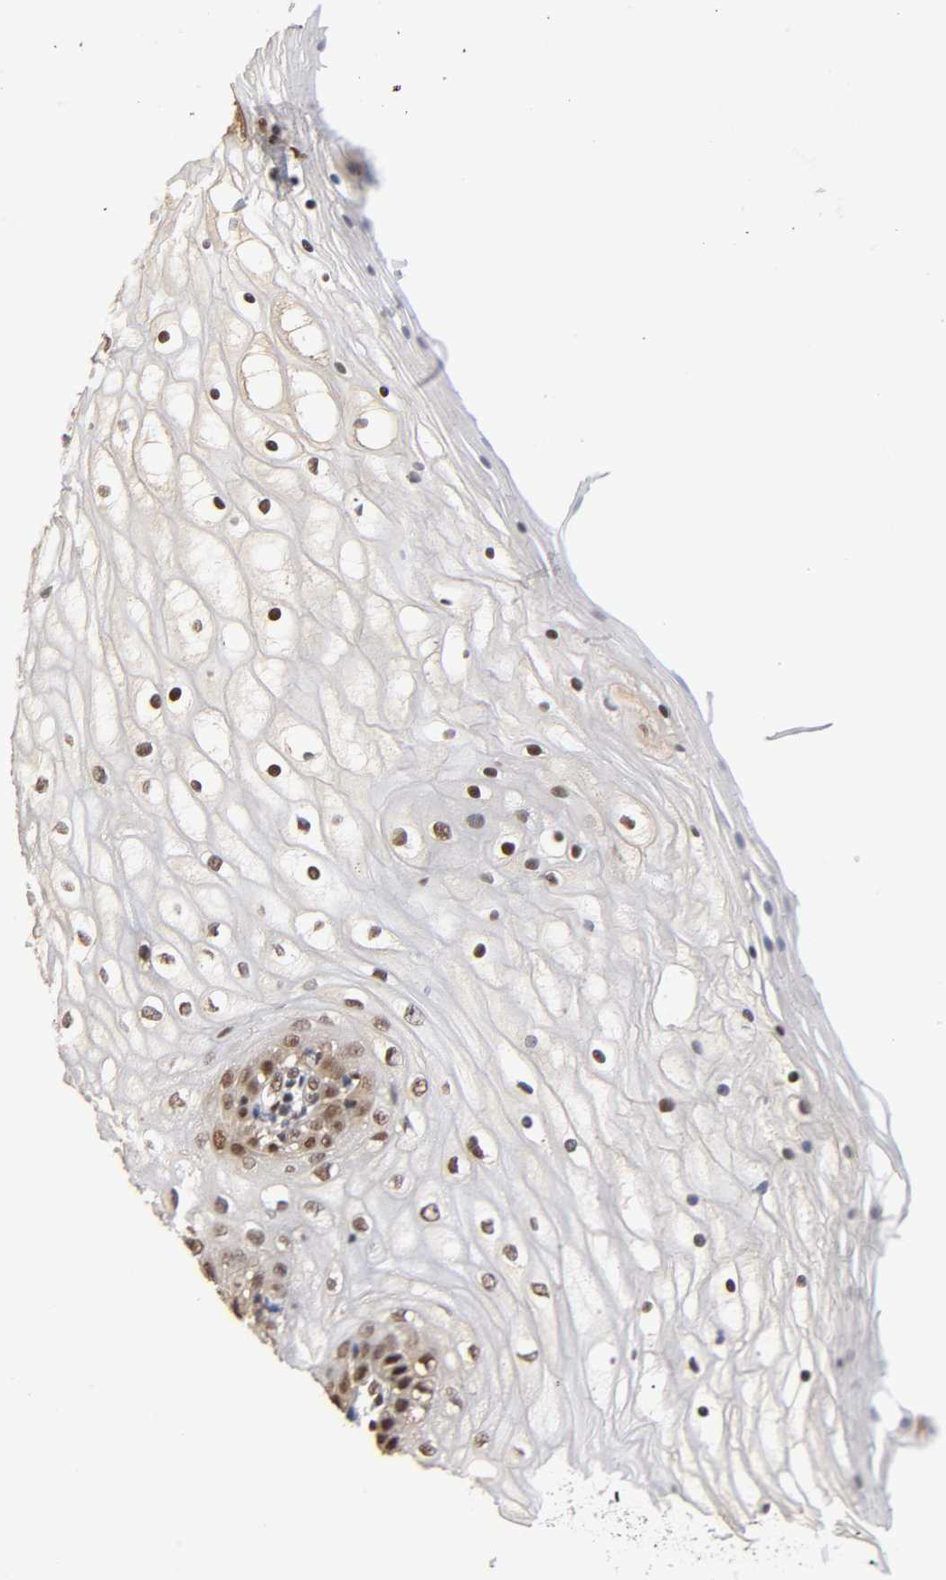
{"staining": {"intensity": "moderate", "quantity": "25%-75%", "location": "cytoplasmic/membranous,nuclear"}, "tissue": "vagina", "cell_type": "Squamous epithelial cells", "image_type": "normal", "snomed": [{"axis": "morphology", "description": "Normal tissue, NOS"}, {"axis": "topography", "description": "Vagina"}], "caption": "Immunohistochemistry staining of normal vagina, which exhibits medium levels of moderate cytoplasmic/membranous,nuclear positivity in approximately 25%-75% of squamous epithelial cells indicating moderate cytoplasmic/membranous,nuclear protein positivity. The staining was performed using DAB (brown) for protein detection and nuclei were counterstained in hematoxylin (blue).", "gene": "NR3C1", "patient": {"sex": "female", "age": 34}}